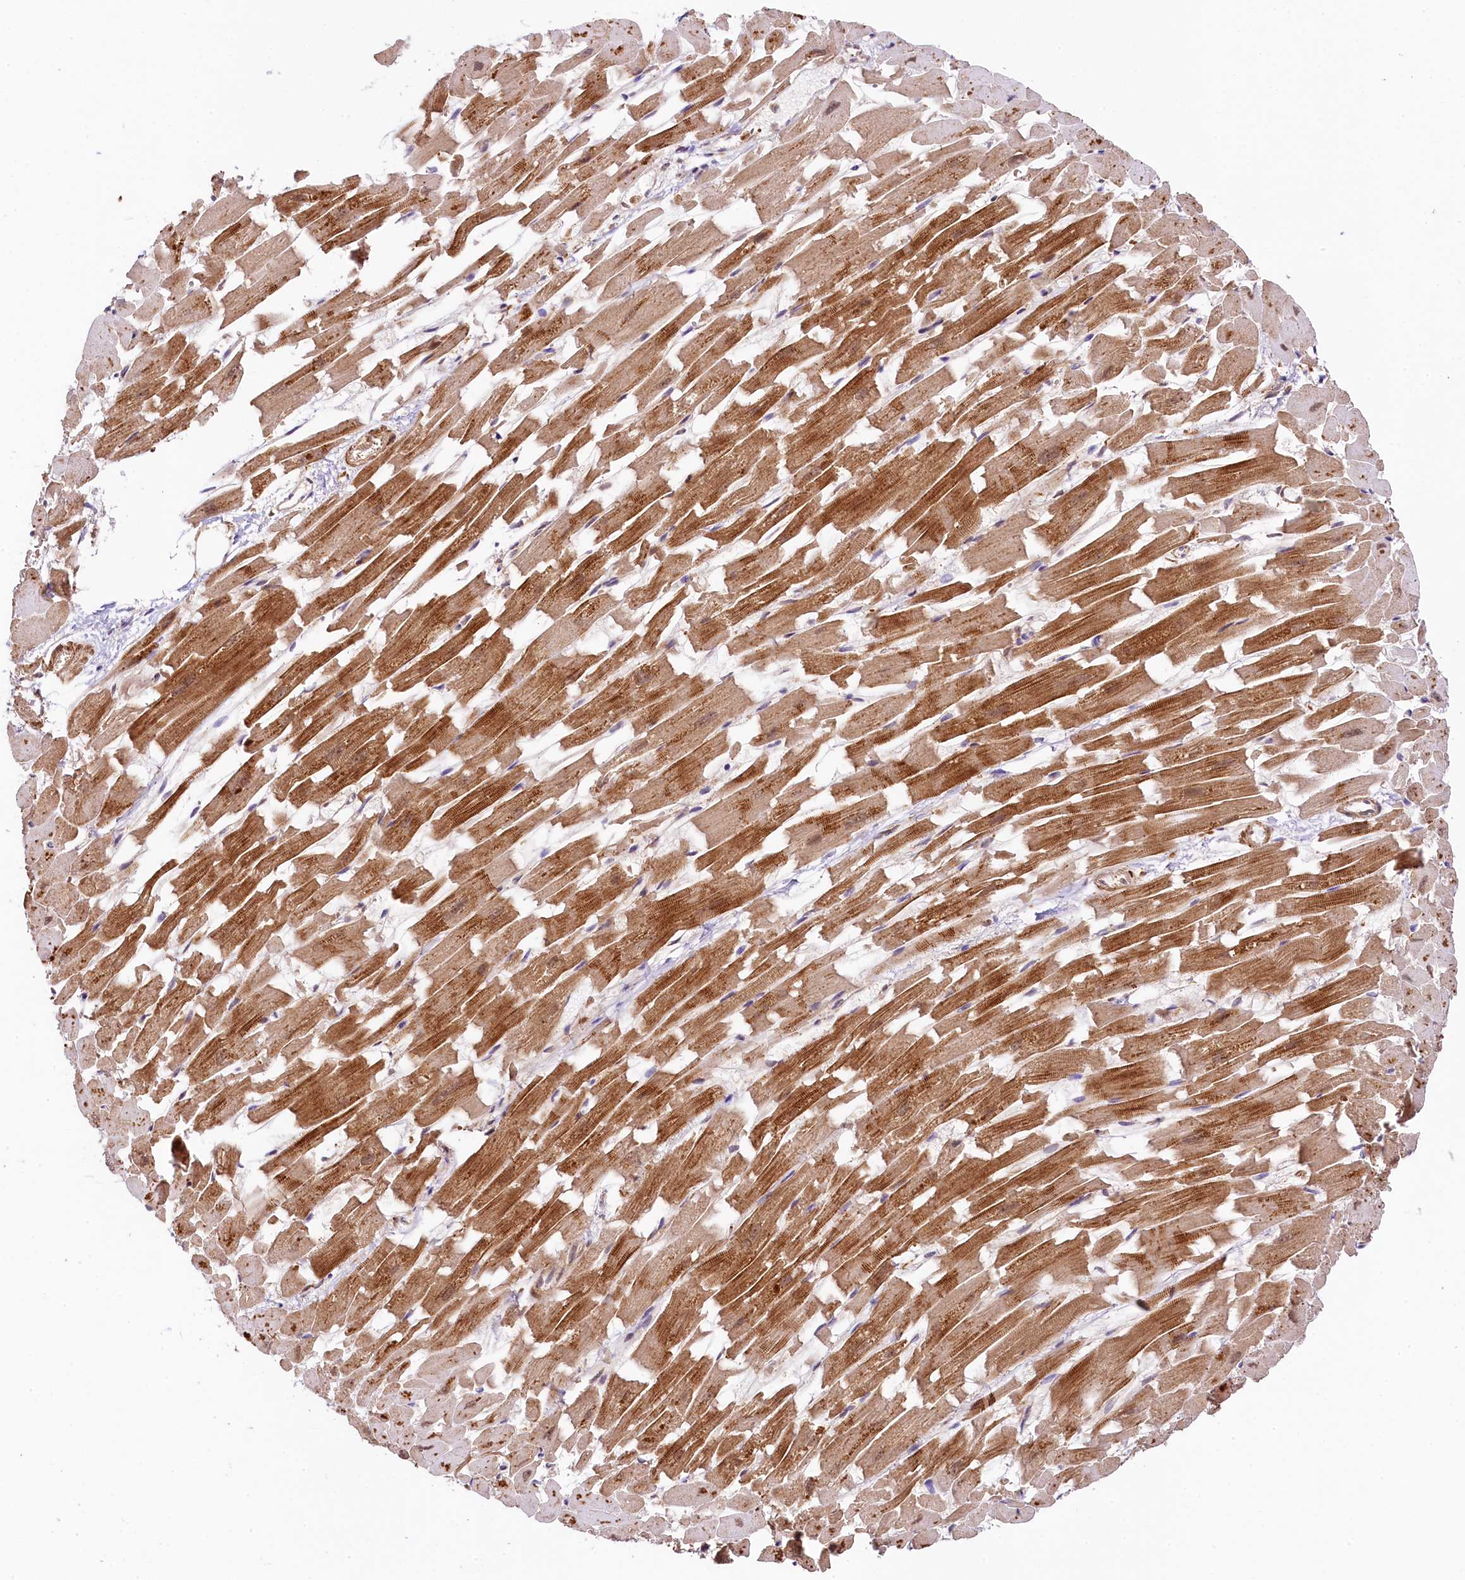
{"staining": {"intensity": "strong", "quantity": ">75%", "location": "cytoplasmic/membranous"}, "tissue": "heart muscle", "cell_type": "Cardiomyocytes", "image_type": "normal", "snomed": [{"axis": "morphology", "description": "Normal tissue, NOS"}, {"axis": "topography", "description": "Heart"}], "caption": "Protein expression analysis of benign human heart muscle reveals strong cytoplasmic/membranous expression in approximately >75% of cardiomyocytes.", "gene": "CLYBL", "patient": {"sex": "female", "age": 64}}